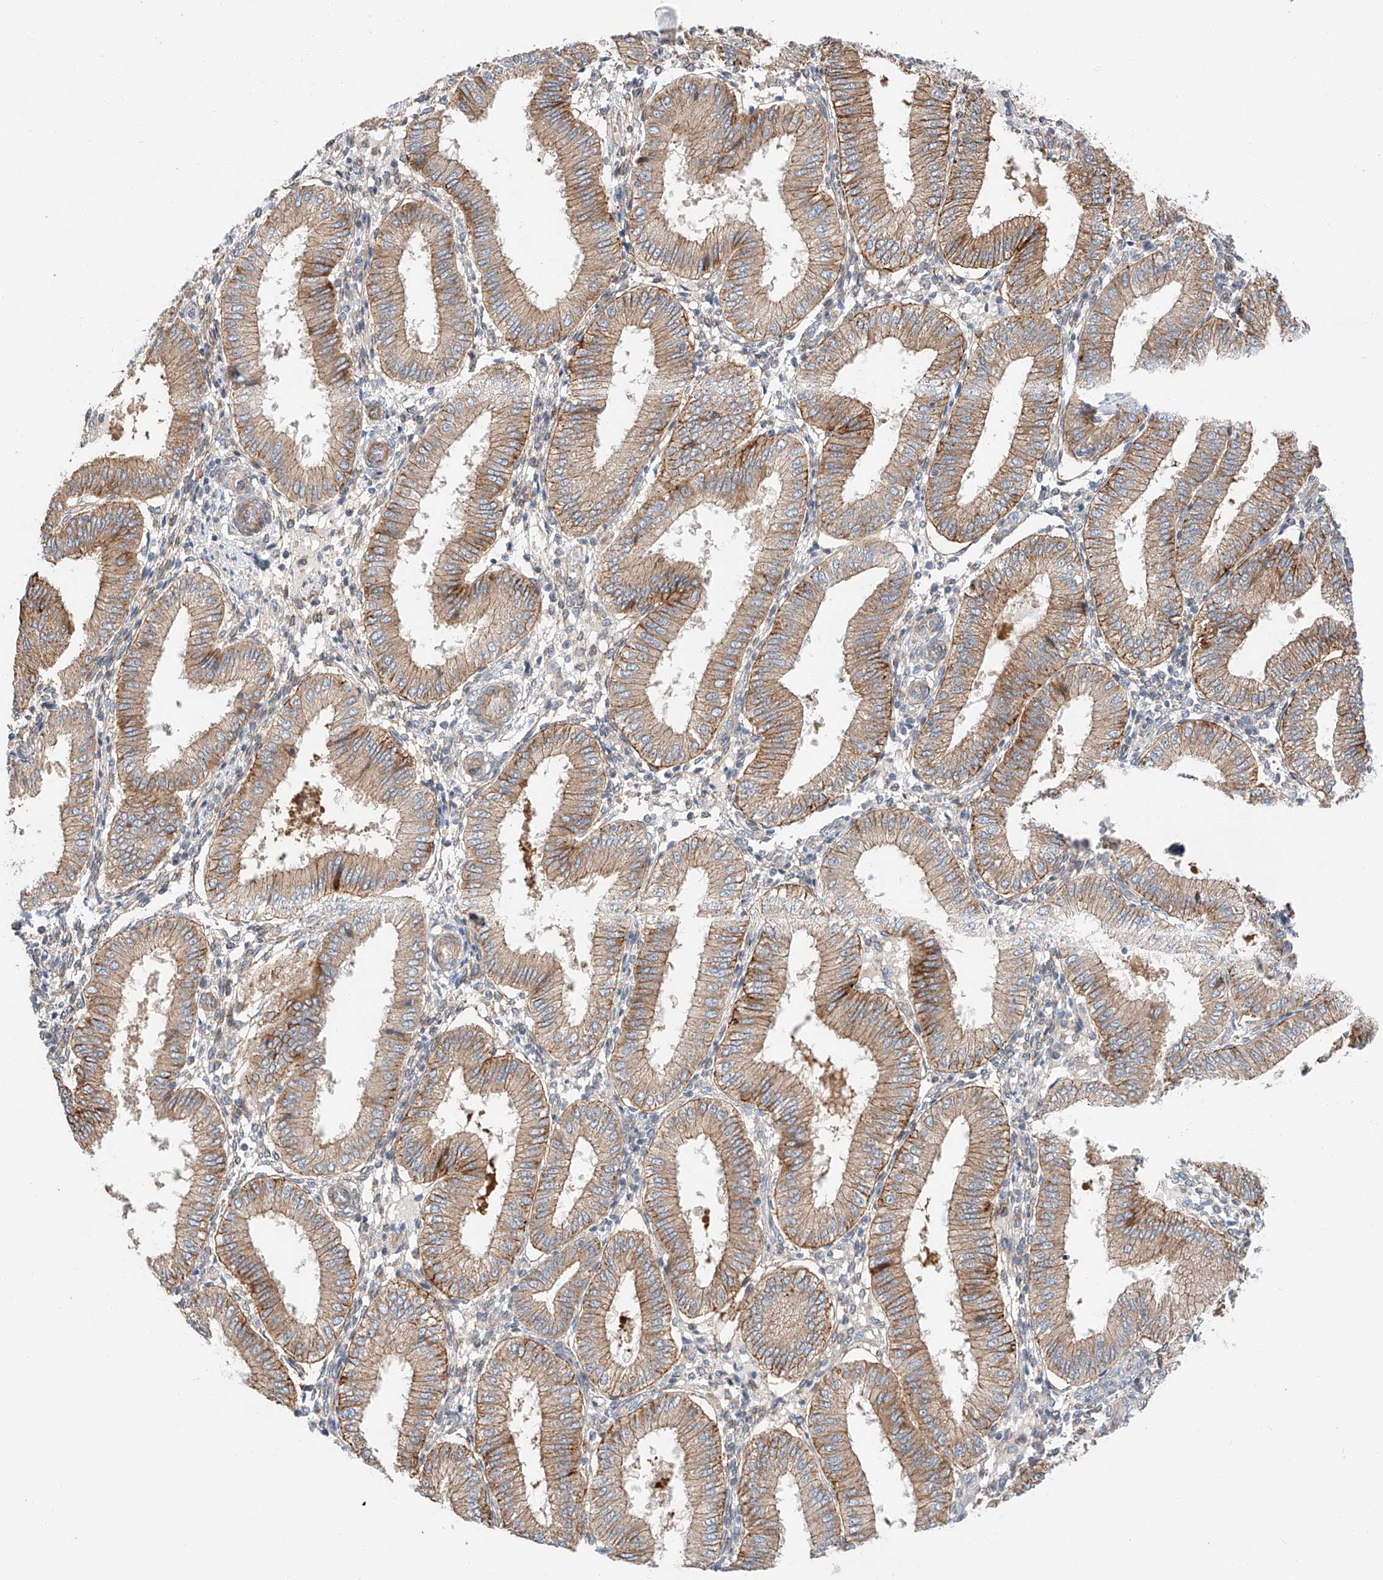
{"staining": {"intensity": "negative", "quantity": "none", "location": "none"}, "tissue": "endometrium", "cell_type": "Cells in endometrial stroma", "image_type": "normal", "snomed": [{"axis": "morphology", "description": "Normal tissue, NOS"}, {"axis": "topography", "description": "Endometrium"}], "caption": "Immunohistochemistry micrograph of benign endometrium stained for a protein (brown), which exhibits no positivity in cells in endometrial stroma.", "gene": "MINDY4", "patient": {"sex": "female", "age": 39}}